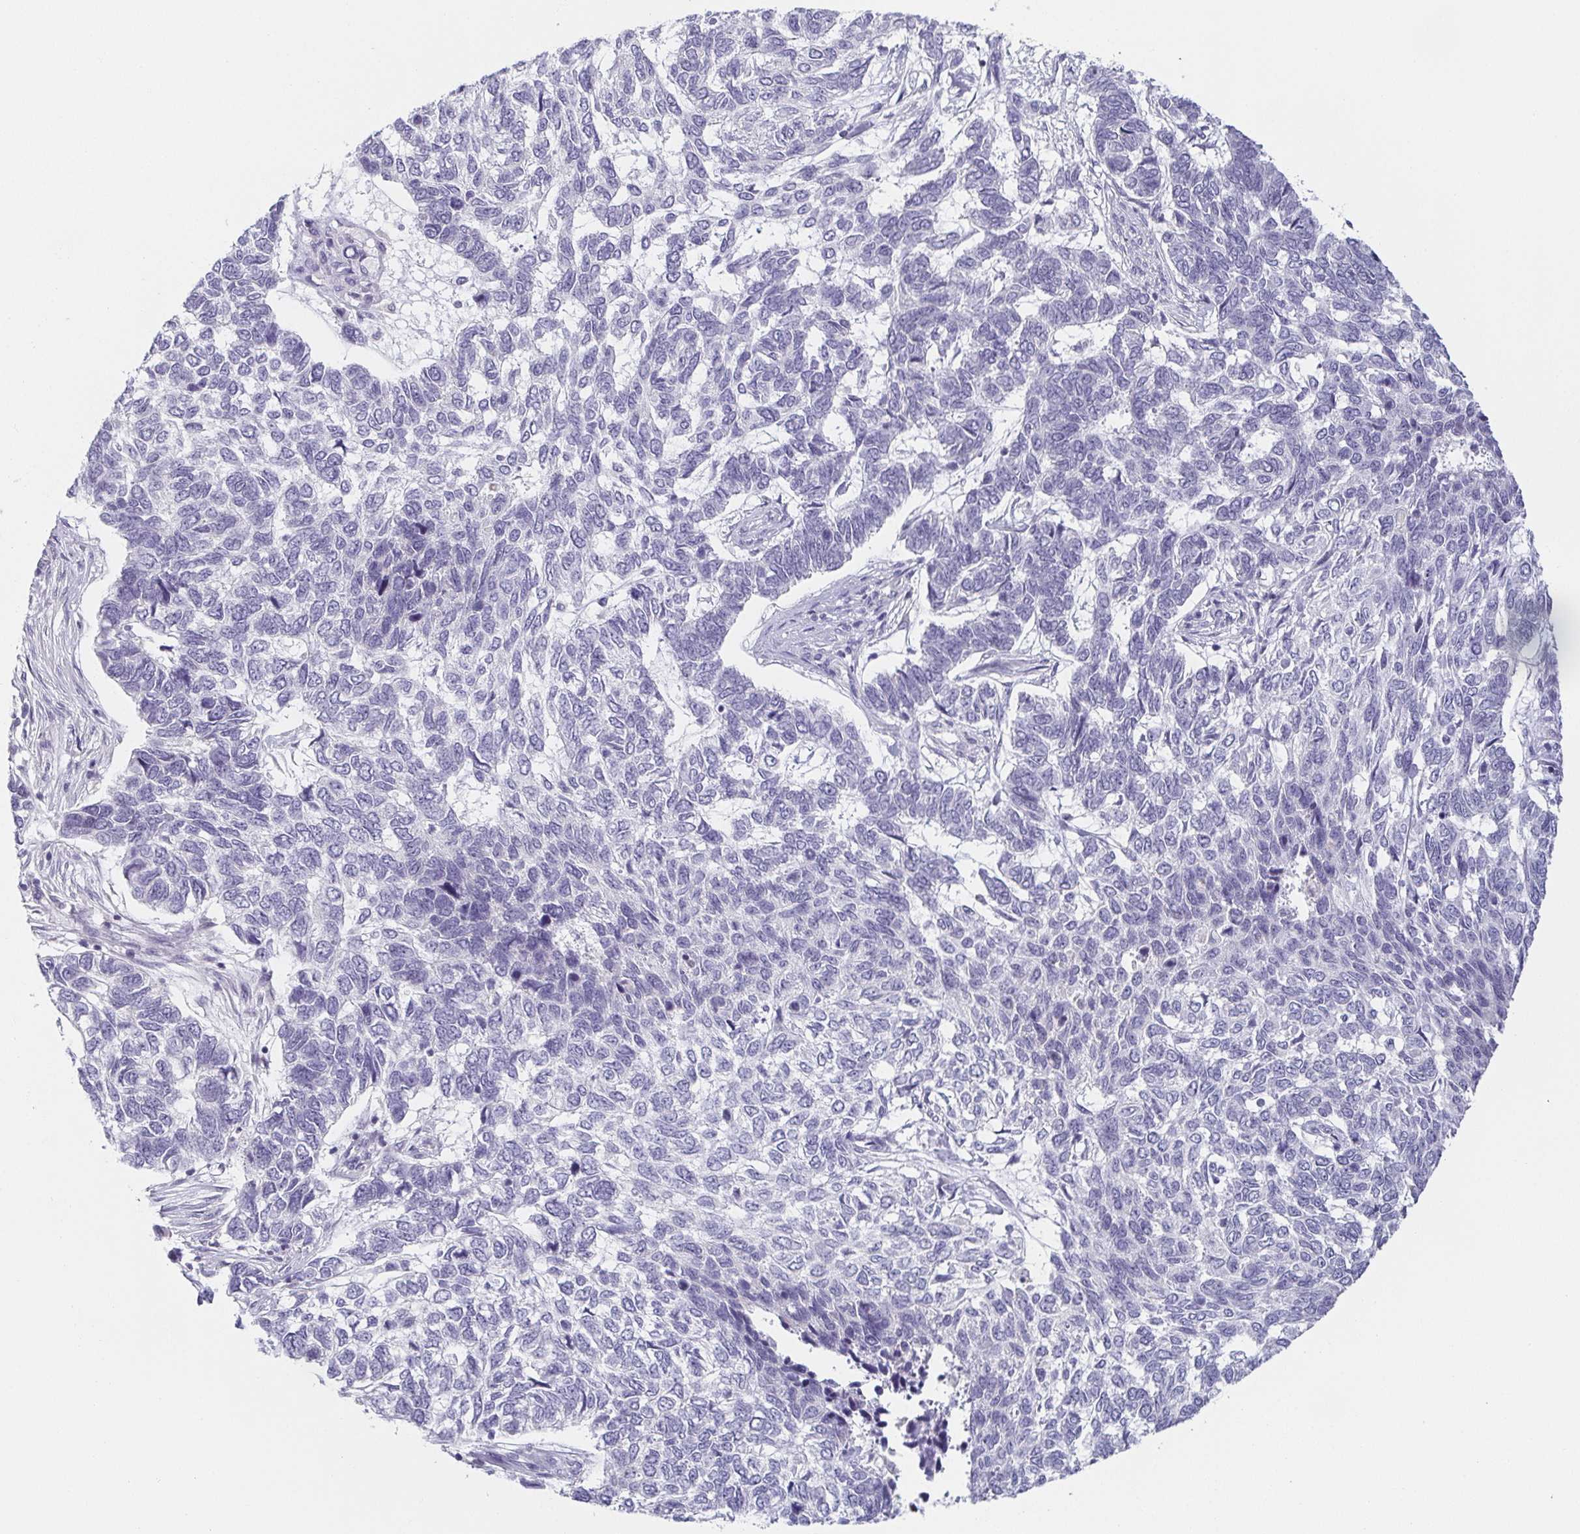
{"staining": {"intensity": "negative", "quantity": "none", "location": "none"}, "tissue": "skin cancer", "cell_type": "Tumor cells", "image_type": "cancer", "snomed": [{"axis": "morphology", "description": "Basal cell carcinoma"}, {"axis": "topography", "description": "Skin"}], "caption": "Immunohistochemistry (IHC) micrograph of neoplastic tissue: human skin basal cell carcinoma stained with DAB (3,3'-diaminobenzidine) exhibits no significant protein staining in tumor cells.", "gene": "PRR27", "patient": {"sex": "female", "age": 65}}